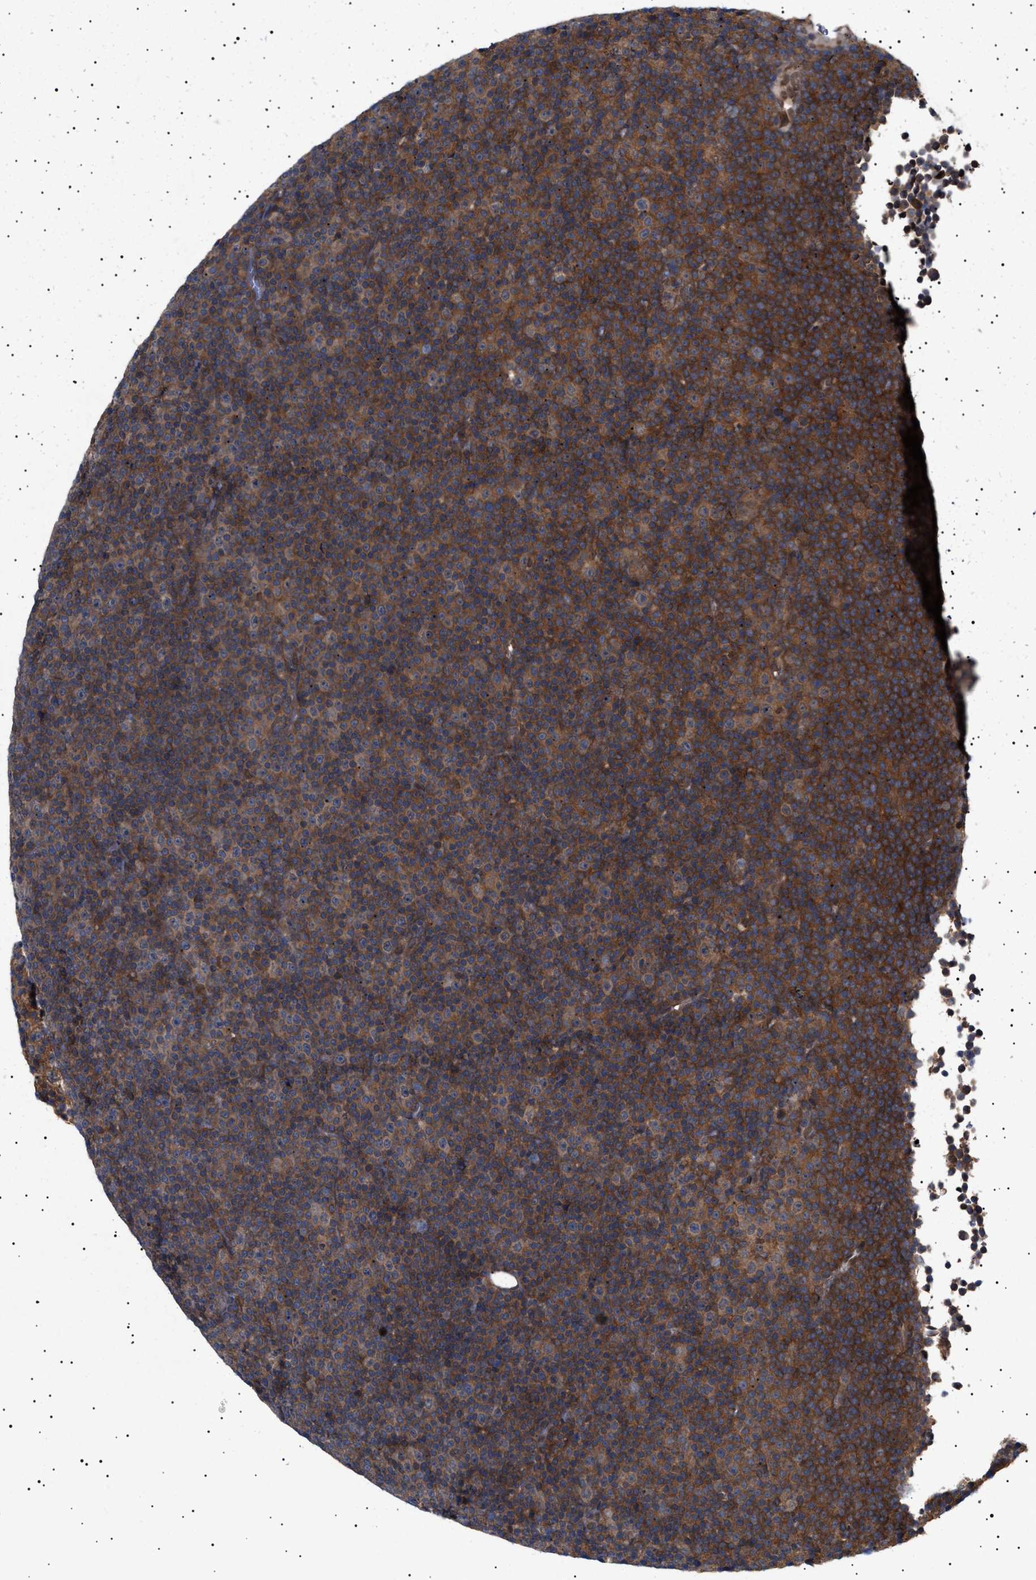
{"staining": {"intensity": "weak", "quantity": ">75%", "location": "cytoplasmic/membranous"}, "tissue": "lymphoma", "cell_type": "Tumor cells", "image_type": "cancer", "snomed": [{"axis": "morphology", "description": "Malignant lymphoma, non-Hodgkin's type, Low grade"}, {"axis": "topography", "description": "Lymph node"}], "caption": "IHC photomicrograph of neoplastic tissue: human malignant lymphoma, non-Hodgkin's type (low-grade) stained using immunohistochemistry (IHC) exhibits low levels of weak protein expression localized specifically in the cytoplasmic/membranous of tumor cells, appearing as a cytoplasmic/membranous brown color.", "gene": "NPLOC4", "patient": {"sex": "female", "age": 67}}